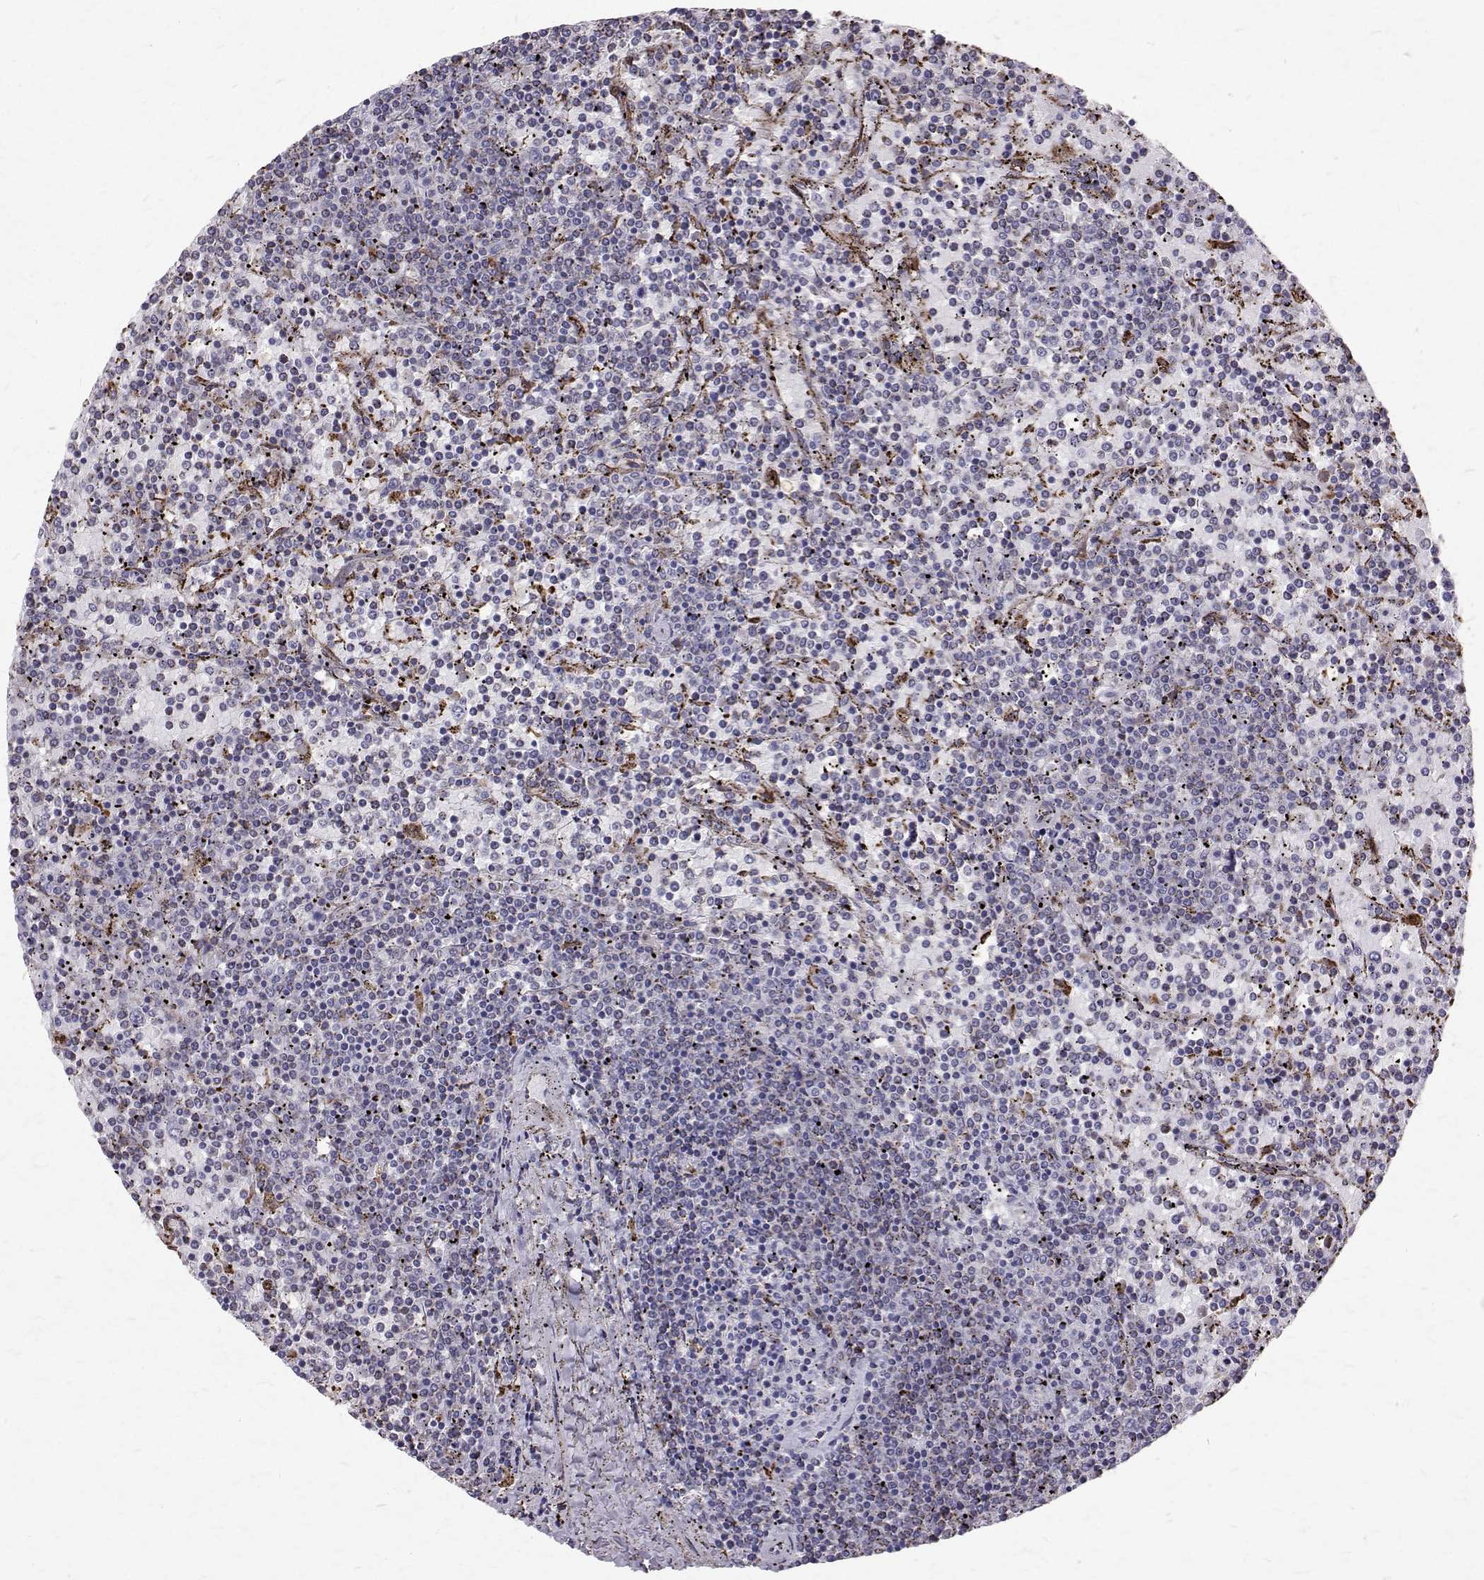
{"staining": {"intensity": "negative", "quantity": "none", "location": "none"}, "tissue": "lymphoma", "cell_type": "Tumor cells", "image_type": "cancer", "snomed": [{"axis": "morphology", "description": "Malignant lymphoma, non-Hodgkin's type, Low grade"}, {"axis": "topography", "description": "Spleen"}], "caption": "DAB (3,3'-diaminobenzidine) immunohistochemical staining of human lymphoma exhibits no significant staining in tumor cells.", "gene": "TPP1", "patient": {"sex": "female", "age": 77}}